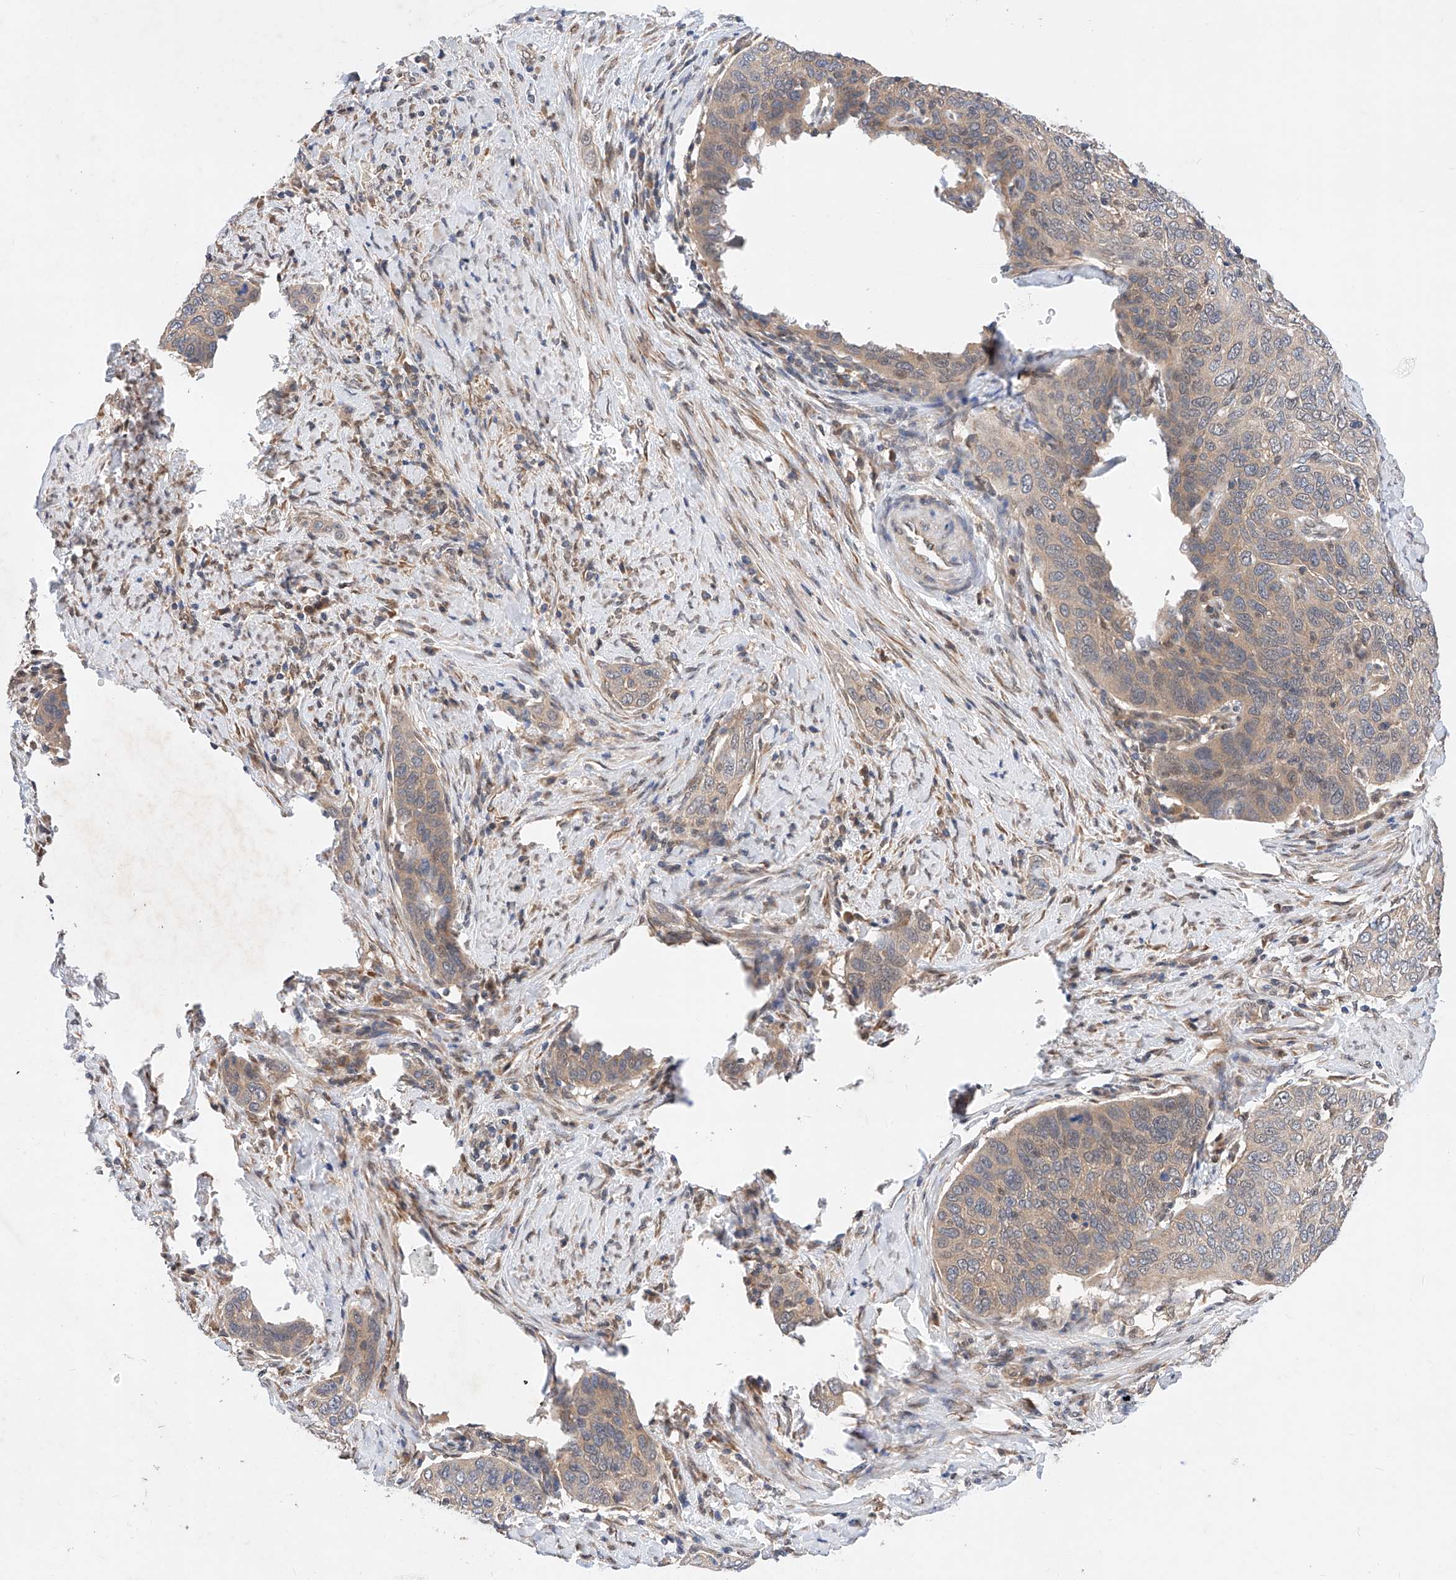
{"staining": {"intensity": "weak", "quantity": "25%-75%", "location": "cytoplasmic/membranous"}, "tissue": "cervical cancer", "cell_type": "Tumor cells", "image_type": "cancer", "snomed": [{"axis": "morphology", "description": "Squamous cell carcinoma, NOS"}, {"axis": "topography", "description": "Cervix"}], "caption": "Immunohistochemistry of human cervical cancer shows low levels of weak cytoplasmic/membranous expression in about 25%-75% of tumor cells. The protein is shown in brown color, while the nuclei are stained blue.", "gene": "ZSCAN4", "patient": {"sex": "female", "age": 60}}